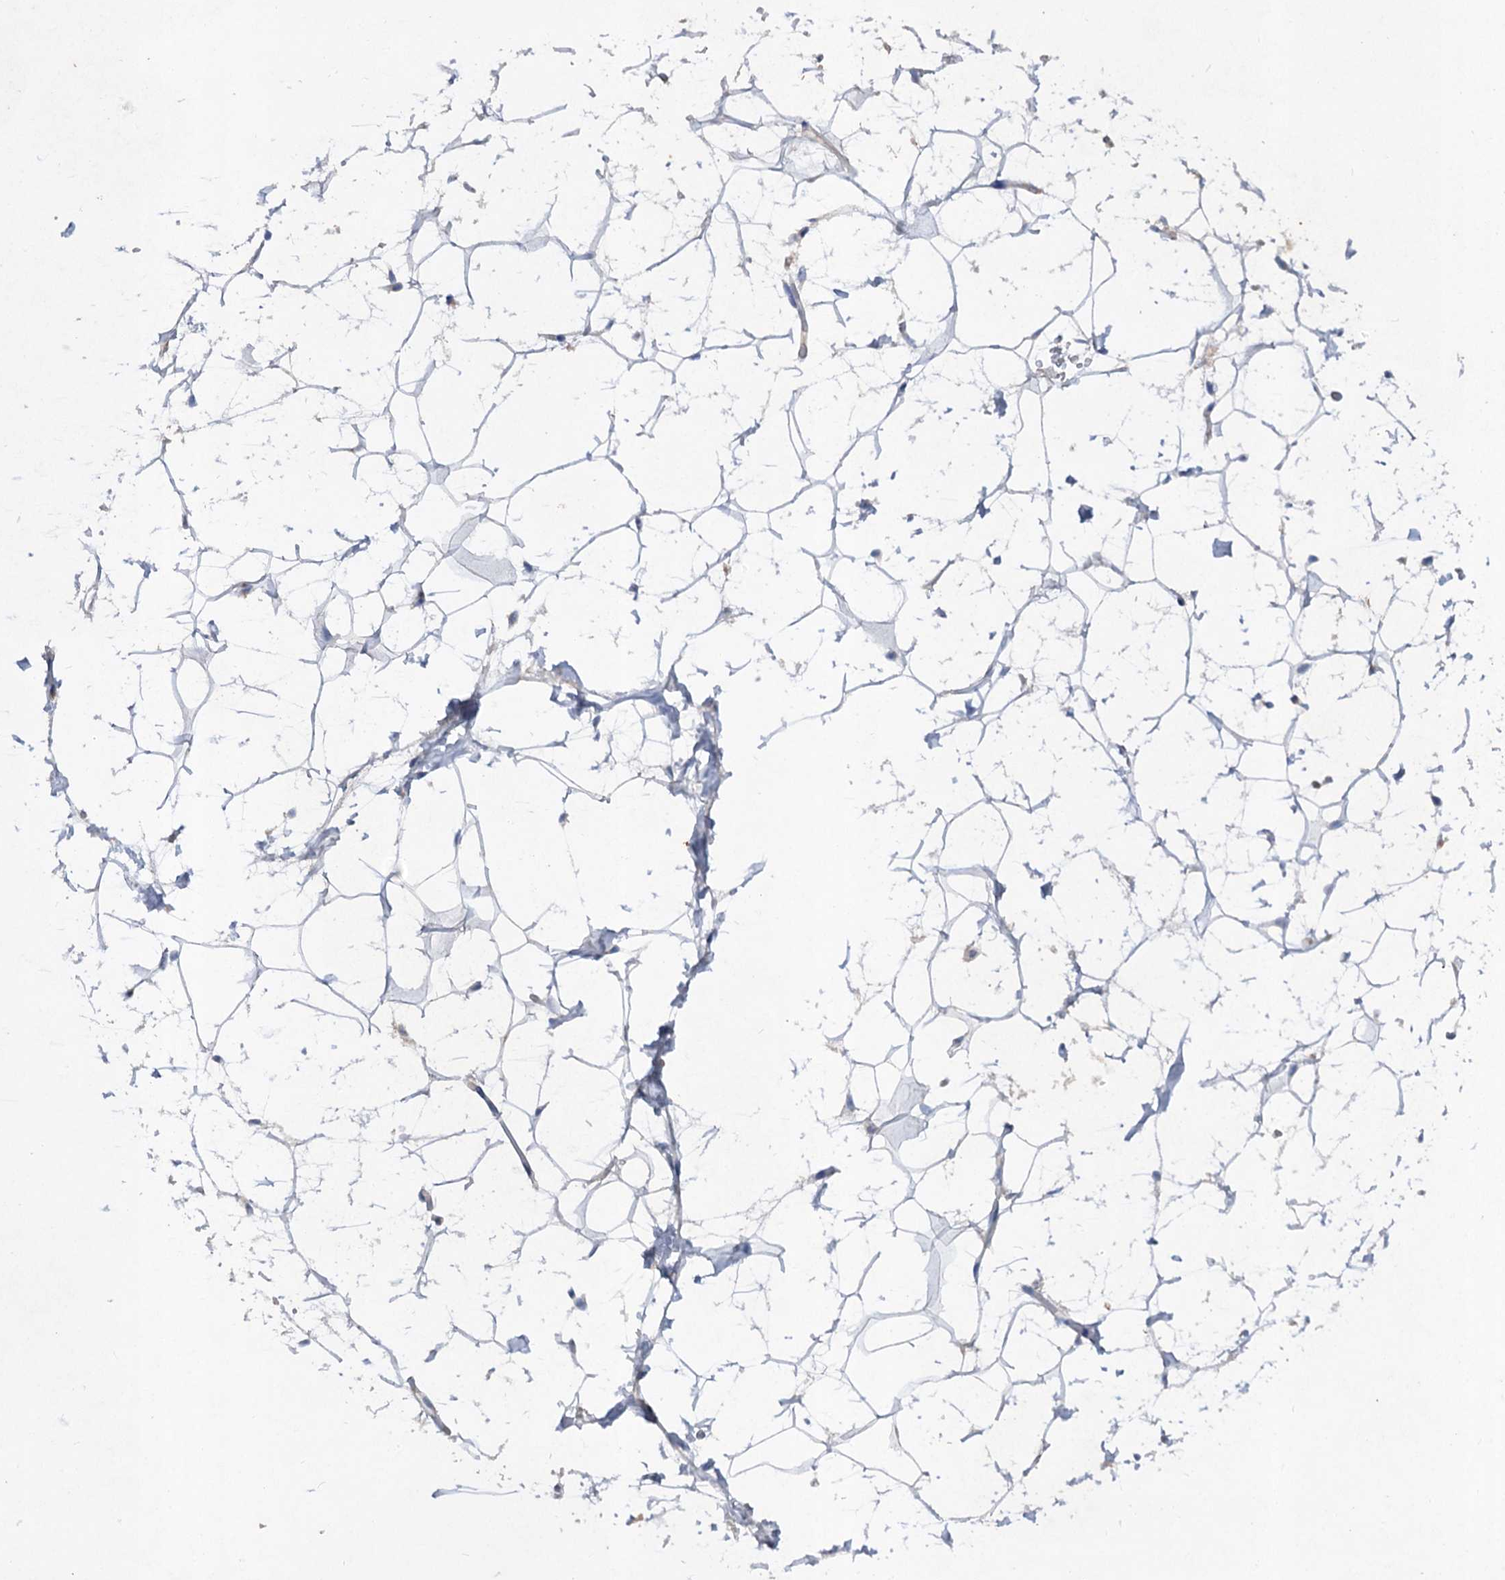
{"staining": {"intensity": "negative", "quantity": "none", "location": "none"}, "tissue": "adipose tissue", "cell_type": "Adipocytes", "image_type": "normal", "snomed": [{"axis": "morphology", "description": "Normal tissue, NOS"}, {"axis": "topography", "description": "Breast"}], "caption": "Immunohistochemistry (IHC) photomicrograph of normal adipose tissue stained for a protein (brown), which exhibits no staining in adipocytes. (DAB (3,3'-diaminobenzidine) immunohistochemistry (IHC), high magnification).", "gene": "ATP4A", "patient": {"sex": "female", "age": 26}}